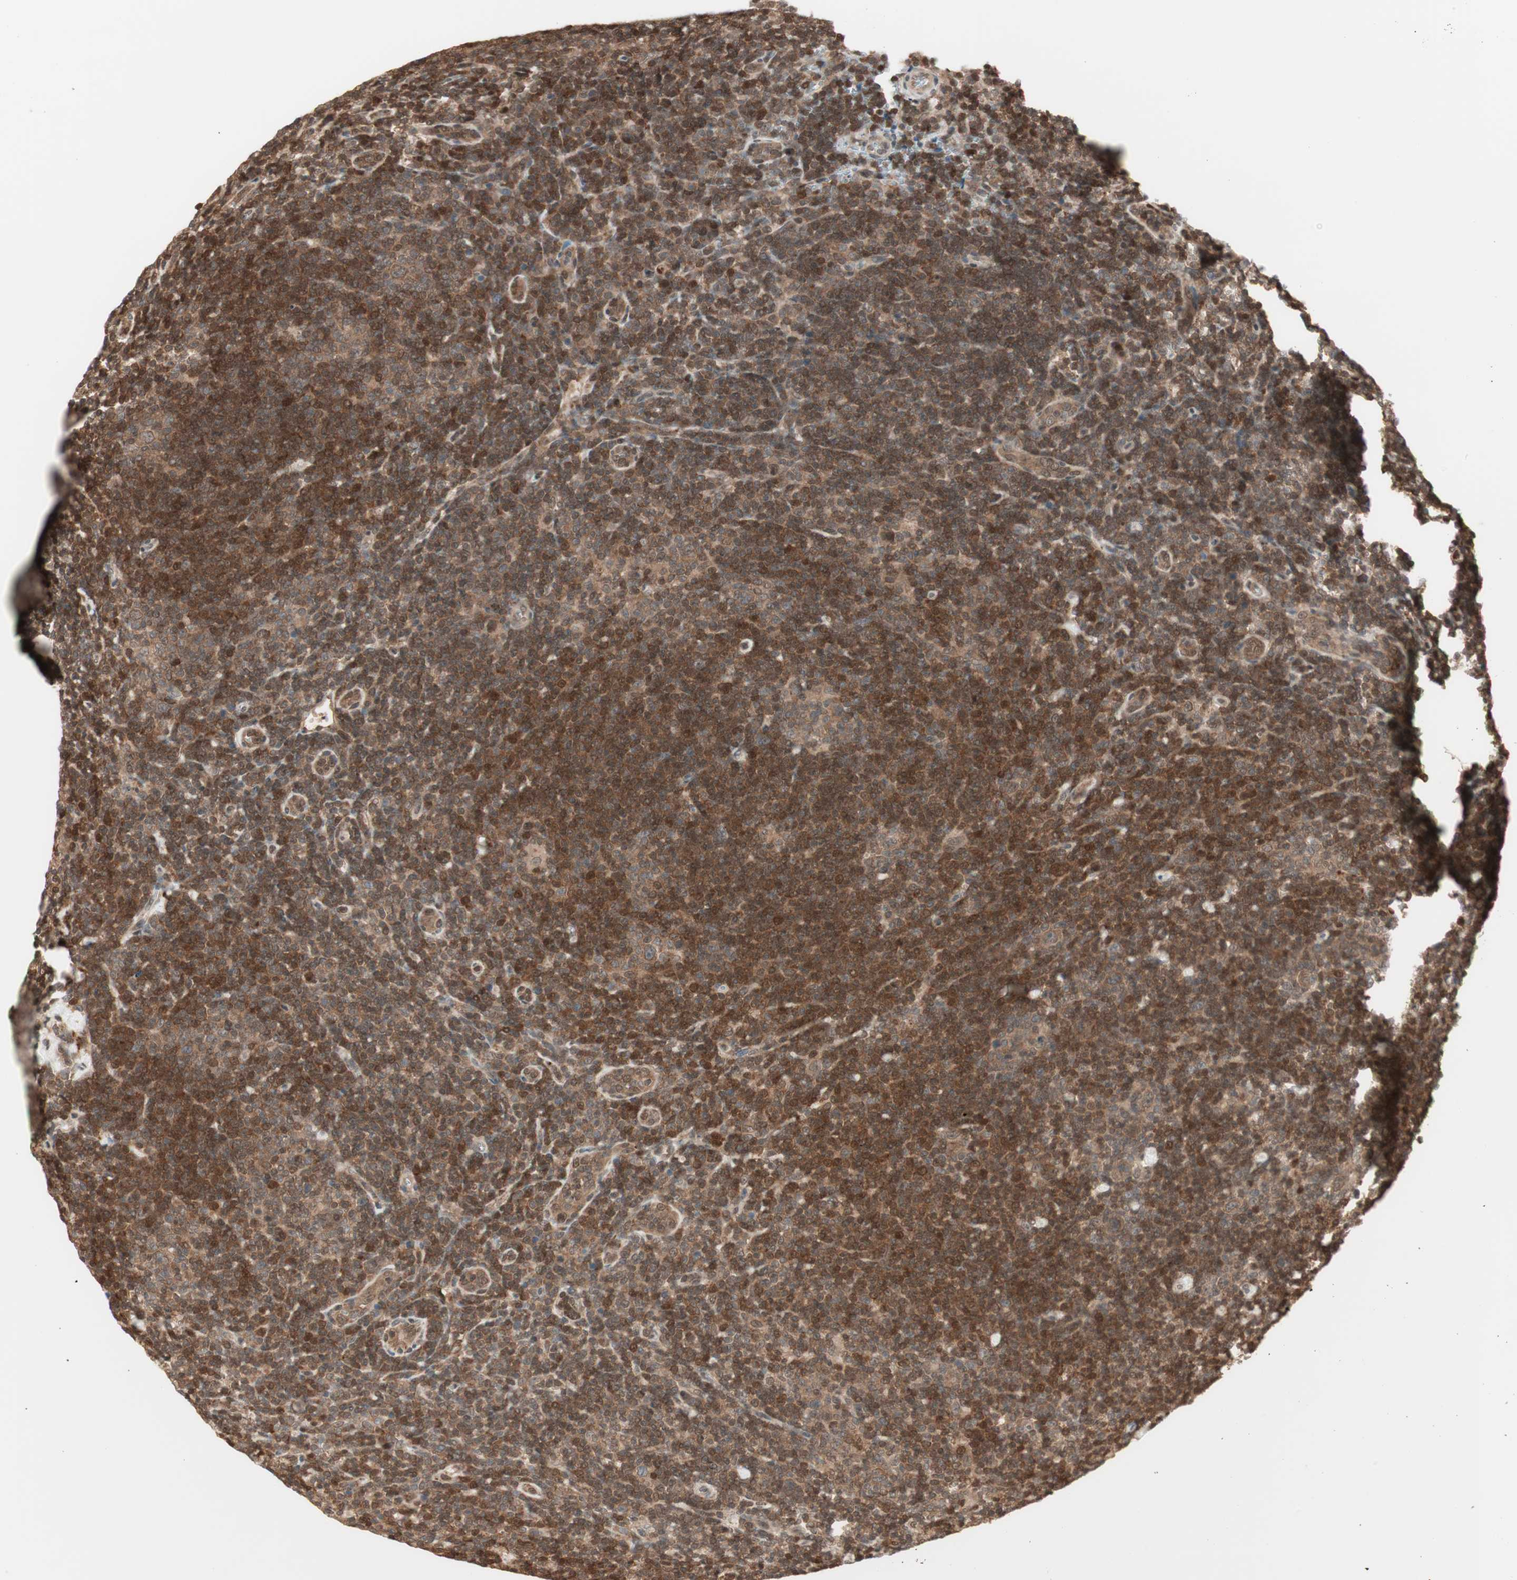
{"staining": {"intensity": "weak", "quantity": ">75%", "location": "cytoplasmic/membranous"}, "tissue": "lymphoma", "cell_type": "Tumor cells", "image_type": "cancer", "snomed": [{"axis": "morphology", "description": "Hodgkin's disease, NOS"}, {"axis": "topography", "description": "Lymph node"}], "caption": "This photomicrograph exhibits immunohistochemistry (IHC) staining of lymphoma, with low weak cytoplasmic/membranous positivity in about >75% of tumor cells.", "gene": "UBE2I", "patient": {"sex": "female", "age": 57}}